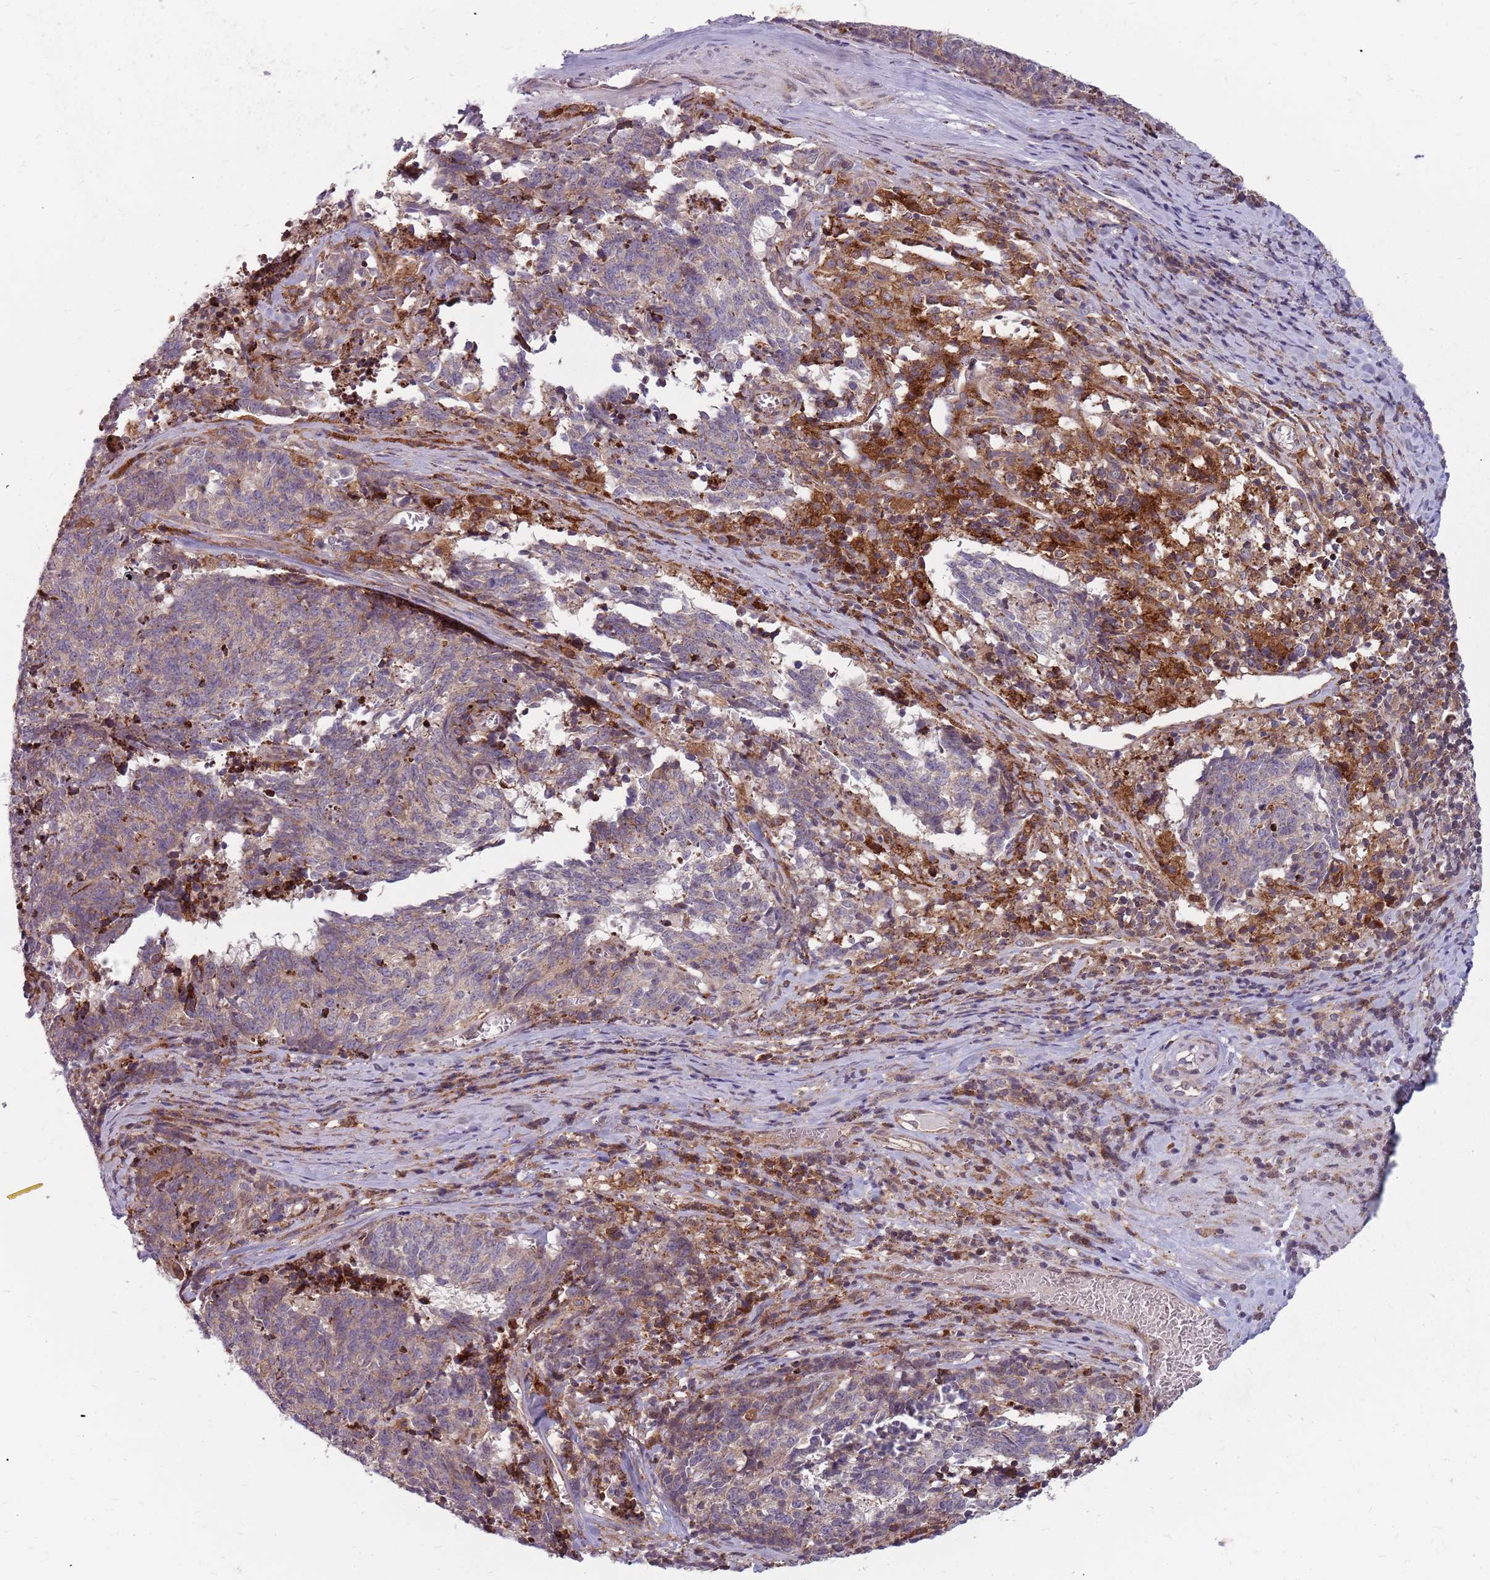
{"staining": {"intensity": "weak", "quantity": ">75%", "location": "cytoplasmic/membranous"}, "tissue": "cervical cancer", "cell_type": "Tumor cells", "image_type": "cancer", "snomed": [{"axis": "morphology", "description": "Squamous cell carcinoma, NOS"}, {"axis": "topography", "description": "Cervix"}], "caption": "Immunohistochemical staining of squamous cell carcinoma (cervical) exhibits low levels of weak cytoplasmic/membranous positivity in approximately >75% of tumor cells.", "gene": "NME4", "patient": {"sex": "female", "age": 29}}